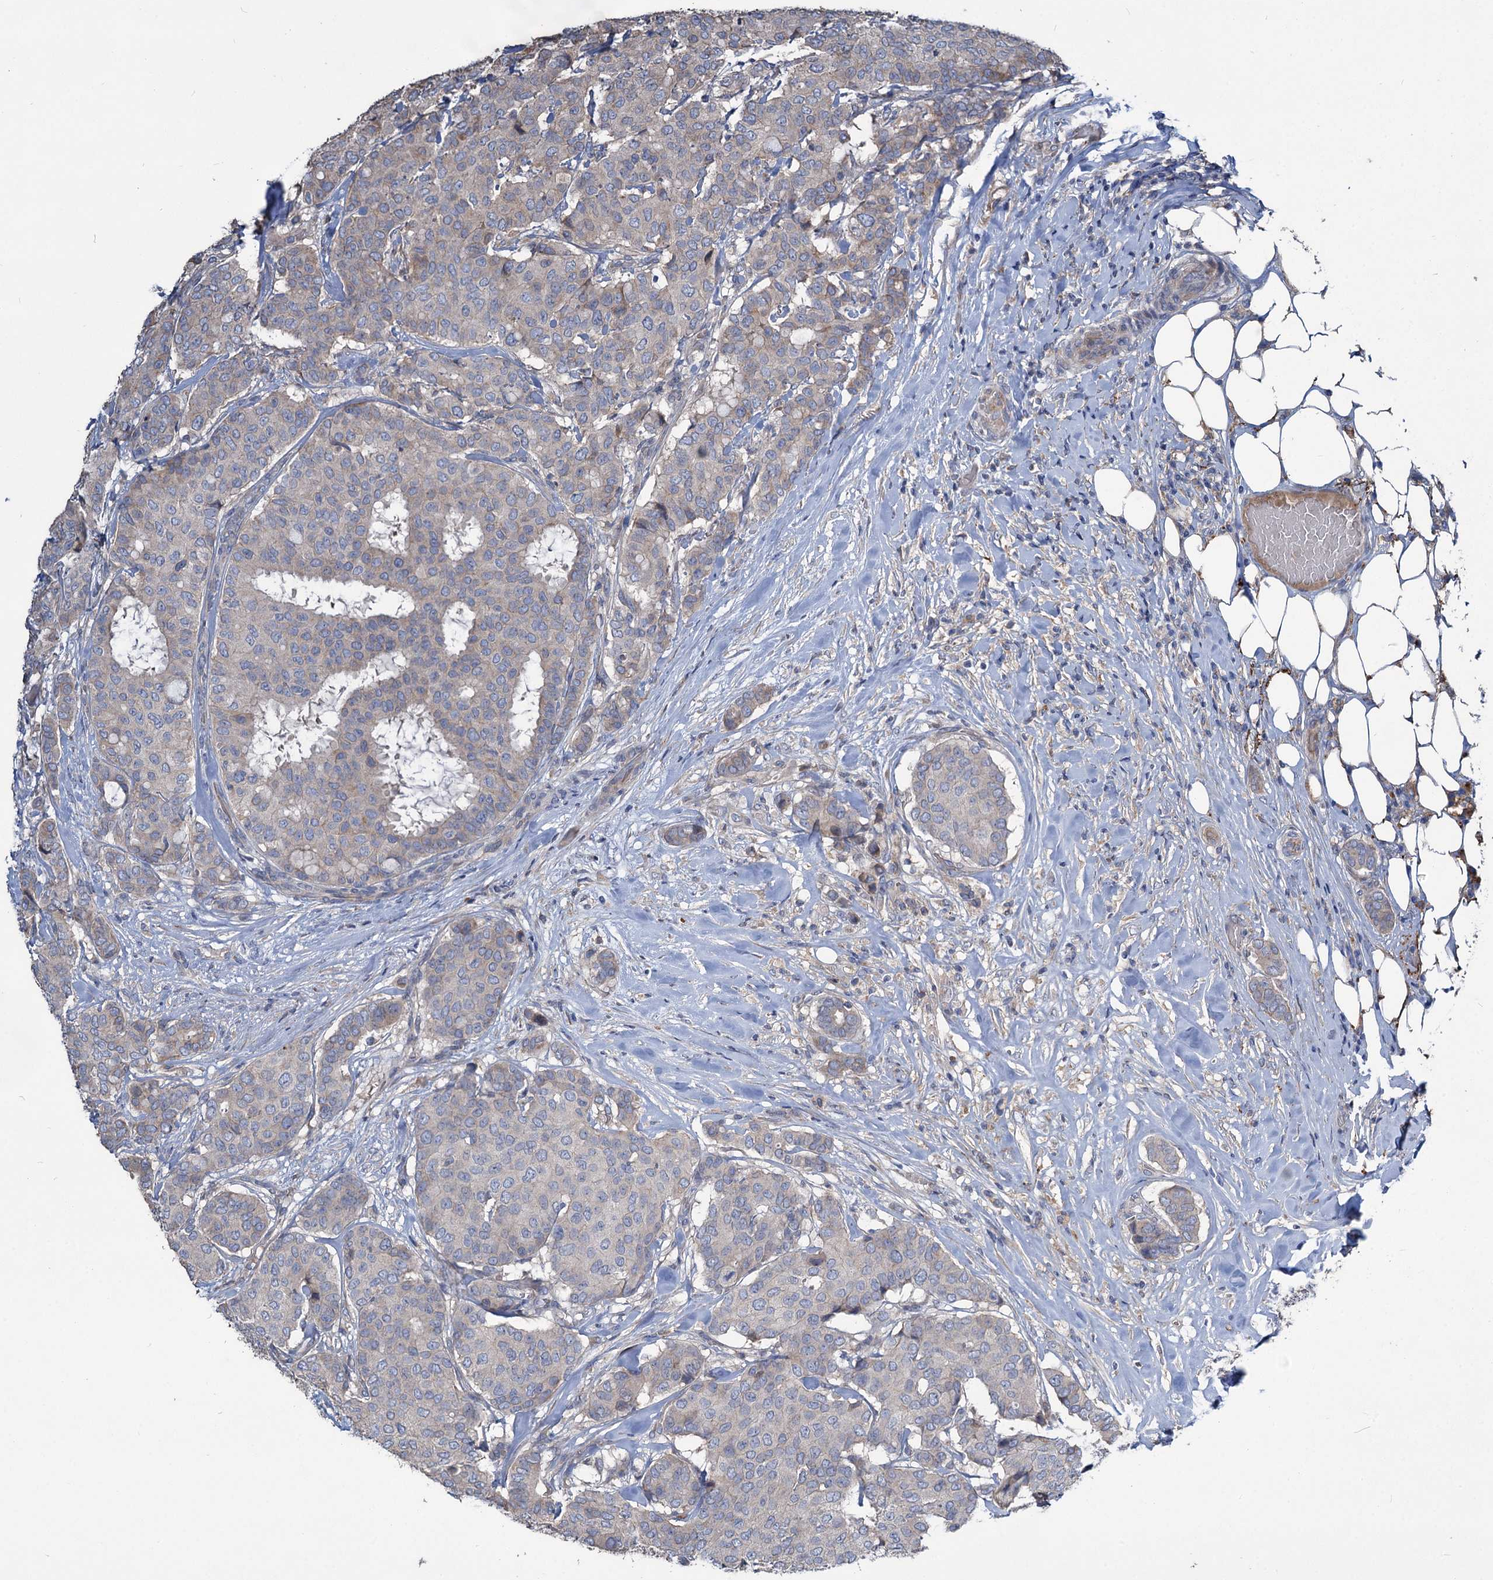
{"staining": {"intensity": "negative", "quantity": "none", "location": "none"}, "tissue": "breast cancer", "cell_type": "Tumor cells", "image_type": "cancer", "snomed": [{"axis": "morphology", "description": "Duct carcinoma"}, {"axis": "topography", "description": "Breast"}], "caption": "Photomicrograph shows no significant protein expression in tumor cells of intraductal carcinoma (breast).", "gene": "URAD", "patient": {"sex": "female", "age": 75}}